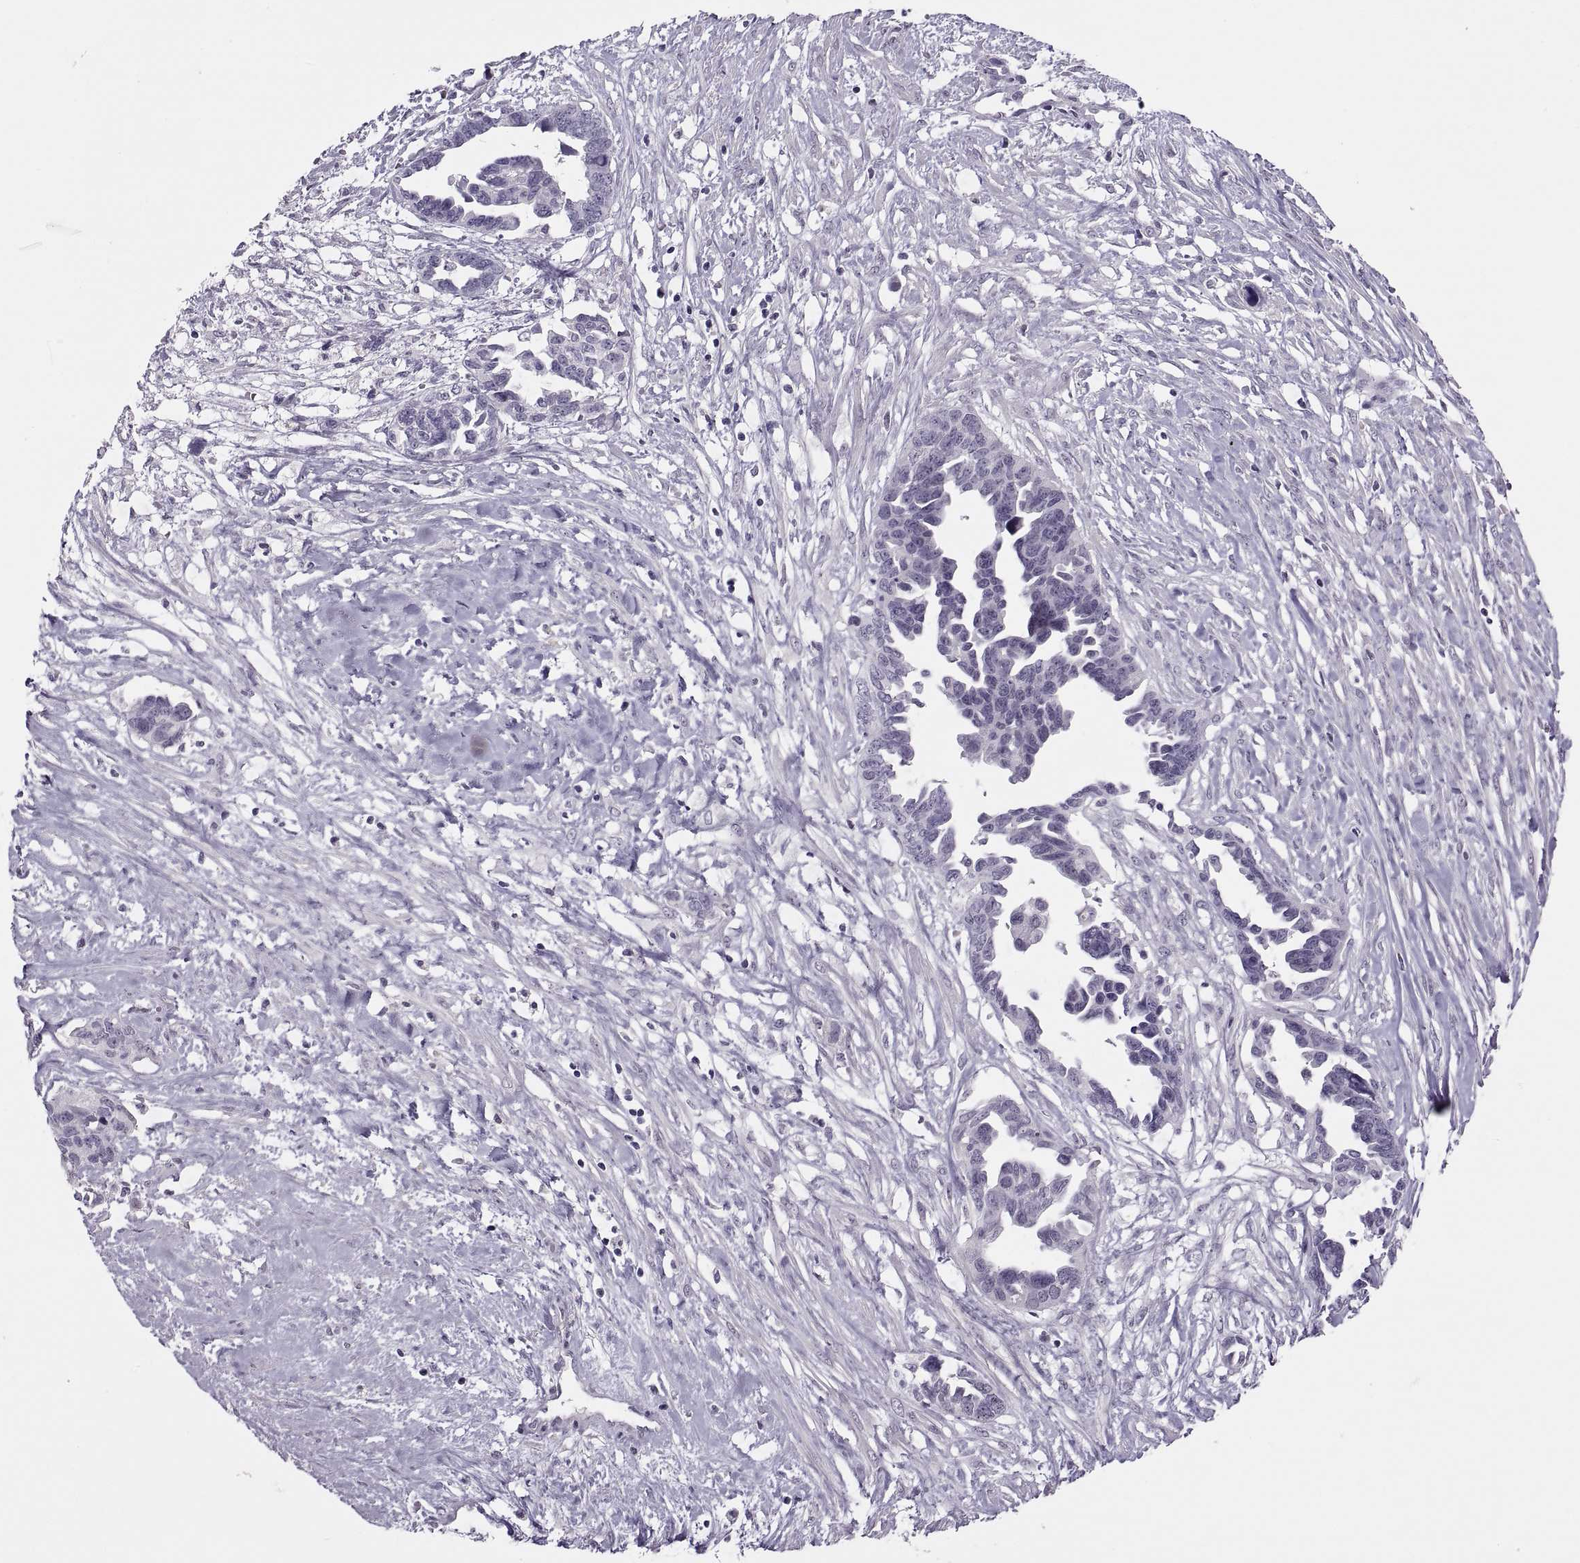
{"staining": {"intensity": "negative", "quantity": "none", "location": "none"}, "tissue": "ovarian cancer", "cell_type": "Tumor cells", "image_type": "cancer", "snomed": [{"axis": "morphology", "description": "Cystadenocarcinoma, serous, NOS"}, {"axis": "topography", "description": "Ovary"}], "caption": "This is an IHC image of human ovarian serous cystadenocarcinoma. There is no expression in tumor cells.", "gene": "CHCT1", "patient": {"sex": "female", "age": 69}}